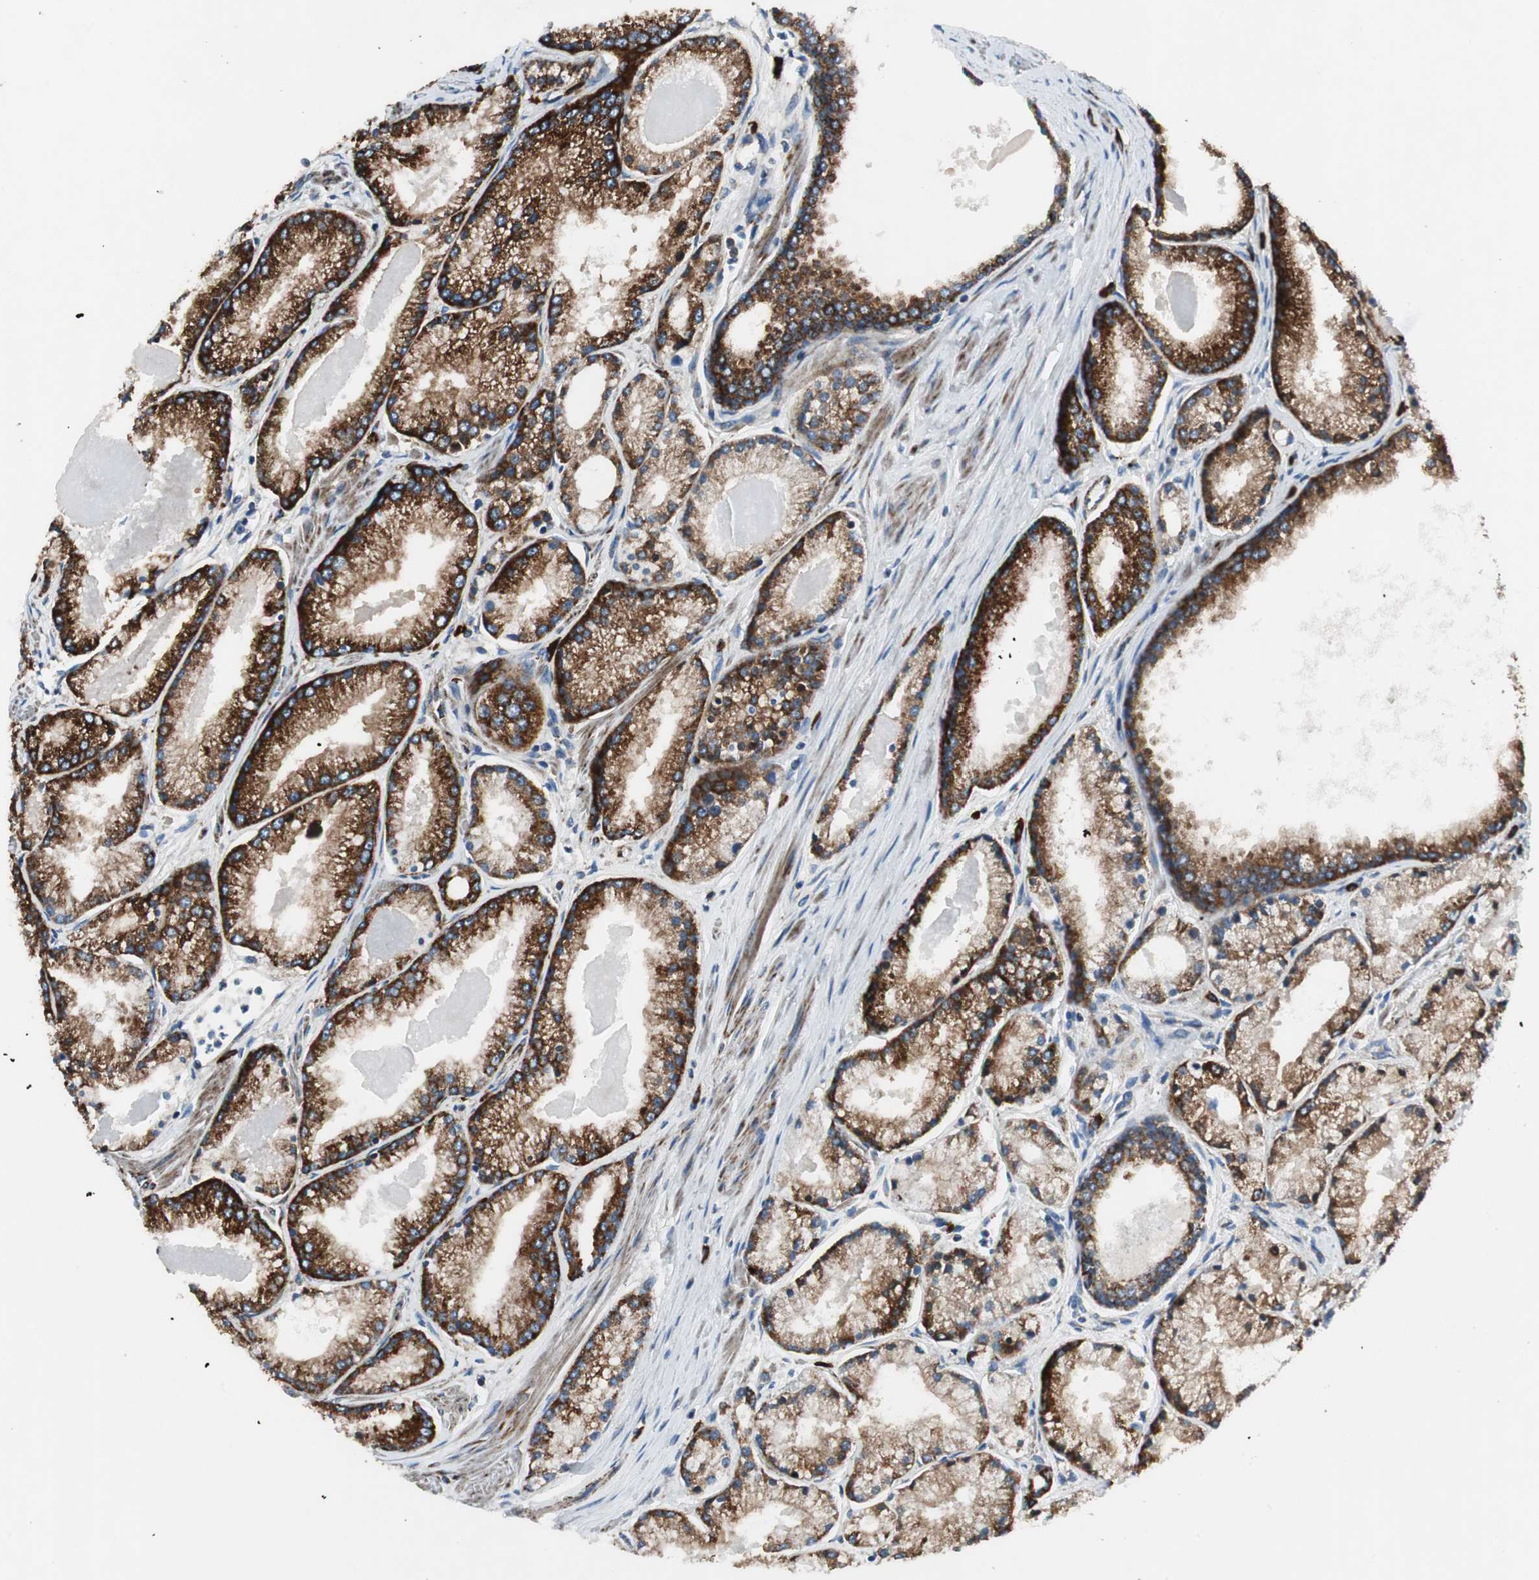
{"staining": {"intensity": "strong", "quantity": ">75%", "location": "cytoplasmic/membranous"}, "tissue": "prostate cancer", "cell_type": "Tumor cells", "image_type": "cancer", "snomed": [{"axis": "morphology", "description": "Adenocarcinoma, High grade"}, {"axis": "topography", "description": "Prostate"}], "caption": "Protein expression analysis of human adenocarcinoma (high-grade) (prostate) reveals strong cytoplasmic/membranous expression in approximately >75% of tumor cells.", "gene": "AKAP1", "patient": {"sex": "male", "age": 61}}